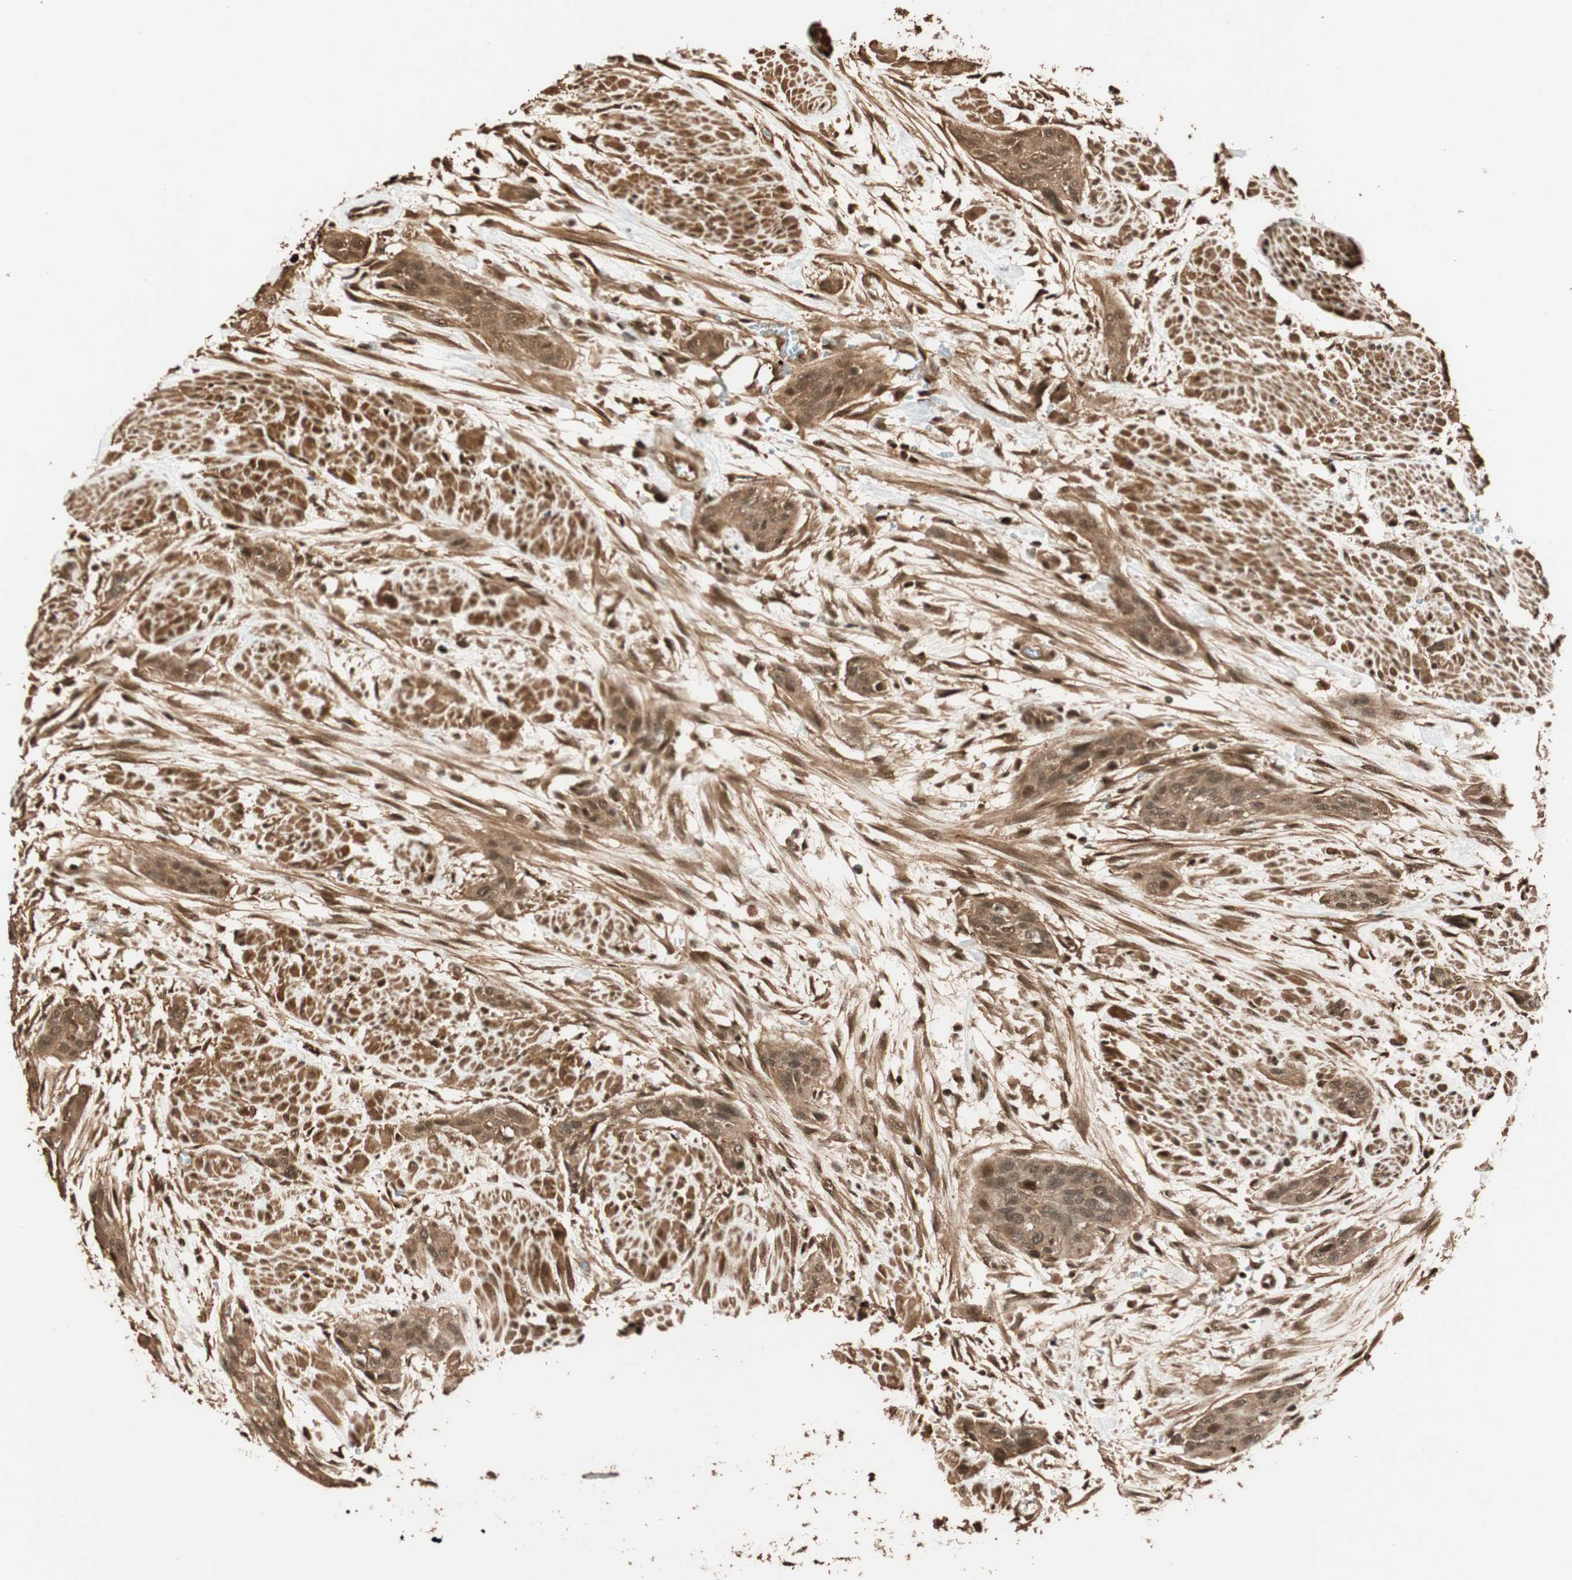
{"staining": {"intensity": "moderate", "quantity": ">75%", "location": "cytoplasmic/membranous"}, "tissue": "urothelial cancer", "cell_type": "Tumor cells", "image_type": "cancer", "snomed": [{"axis": "morphology", "description": "Urothelial carcinoma, High grade"}, {"axis": "topography", "description": "Urinary bladder"}], "caption": "Urothelial carcinoma (high-grade) stained with a brown dye demonstrates moderate cytoplasmic/membranous positive staining in approximately >75% of tumor cells.", "gene": "ALKBH5", "patient": {"sex": "male", "age": 35}}